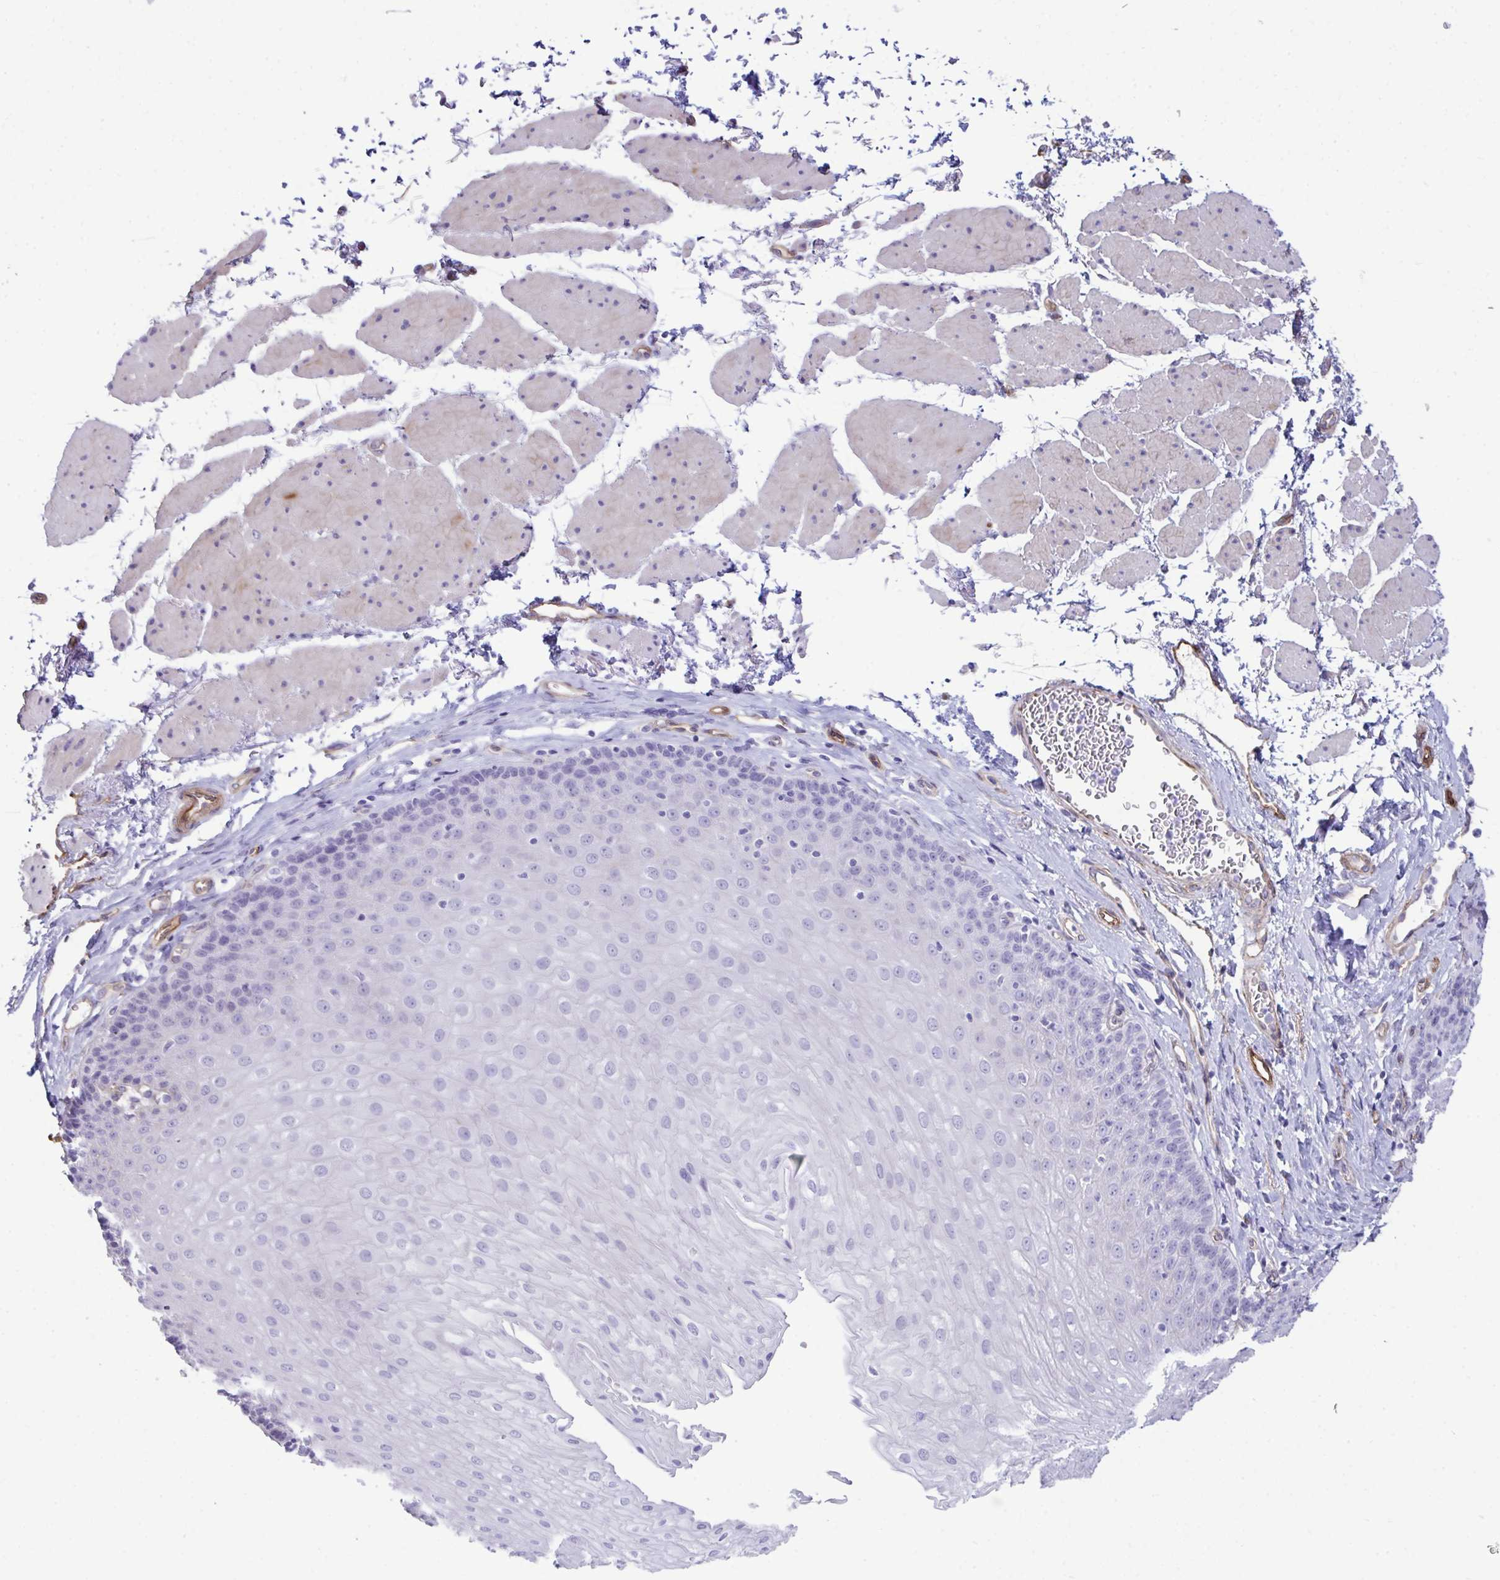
{"staining": {"intensity": "negative", "quantity": "none", "location": "none"}, "tissue": "esophagus", "cell_type": "Squamous epithelial cells", "image_type": "normal", "snomed": [{"axis": "morphology", "description": "Normal tissue, NOS"}, {"axis": "topography", "description": "Esophagus"}], "caption": "A photomicrograph of esophagus stained for a protein demonstrates no brown staining in squamous epithelial cells. Nuclei are stained in blue.", "gene": "UBL3", "patient": {"sex": "female", "age": 81}}